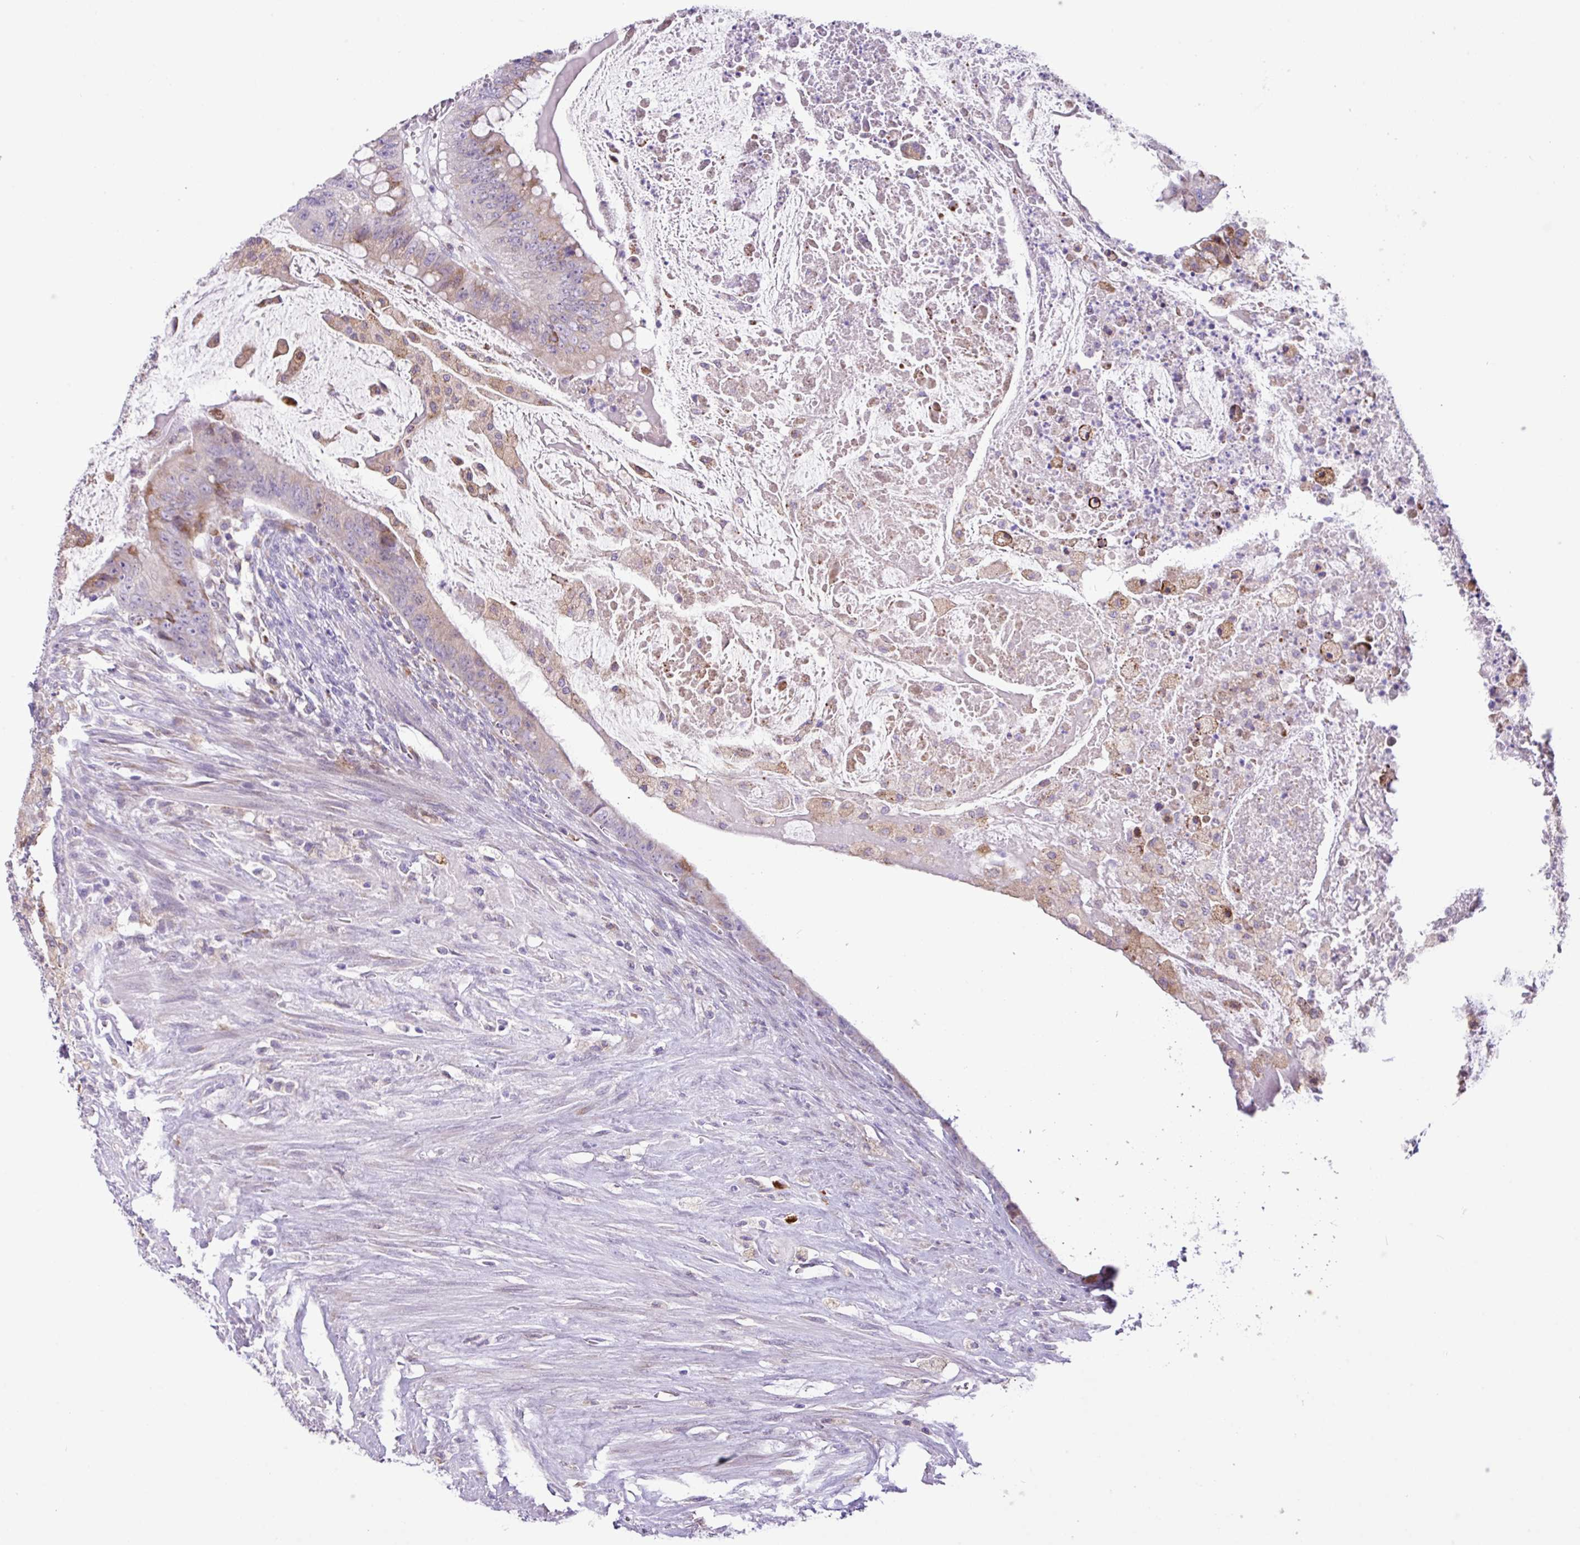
{"staining": {"intensity": "weak", "quantity": "<25%", "location": "cytoplasmic/membranous"}, "tissue": "colorectal cancer", "cell_type": "Tumor cells", "image_type": "cancer", "snomed": [{"axis": "morphology", "description": "Adenocarcinoma, NOS"}, {"axis": "topography", "description": "Rectum"}], "caption": "Adenocarcinoma (colorectal) stained for a protein using immunohistochemistry demonstrates no expression tumor cells.", "gene": "RGS21", "patient": {"sex": "male", "age": 78}}